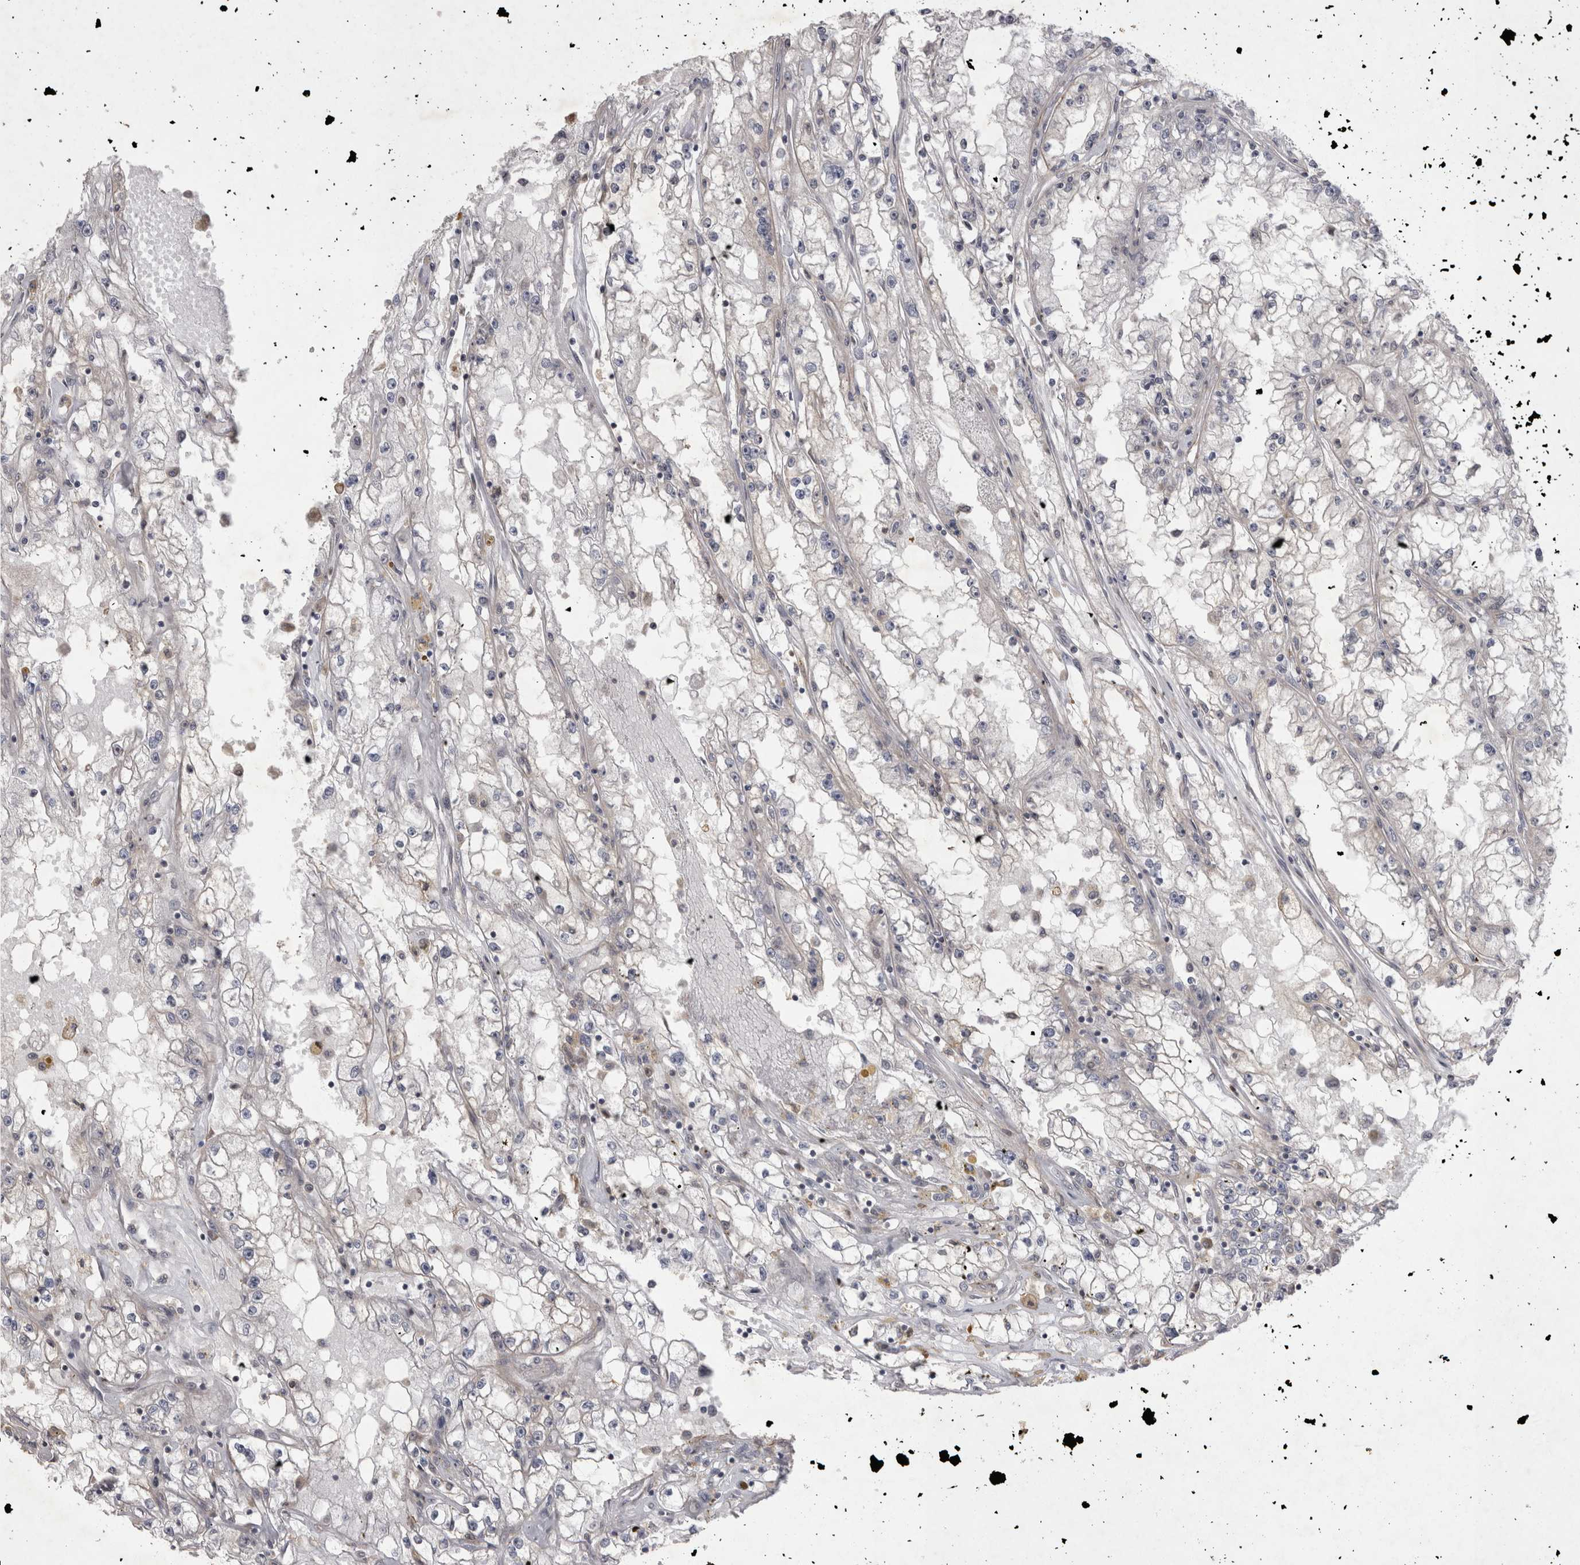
{"staining": {"intensity": "negative", "quantity": "none", "location": "none"}, "tissue": "renal cancer", "cell_type": "Tumor cells", "image_type": "cancer", "snomed": [{"axis": "morphology", "description": "Adenocarcinoma, NOS"}, {"axis": "topography", "description": "Kidney"}], "caption": "A photomicrograph of human adenocarcinoma (renal) is negative for staining in tumor cells. (Immunohistochemistry (ihc), brightfield microscopy, high magnification).", "gene": "TSPOAP1", "patient": {"sex": "male", "age": 56}}